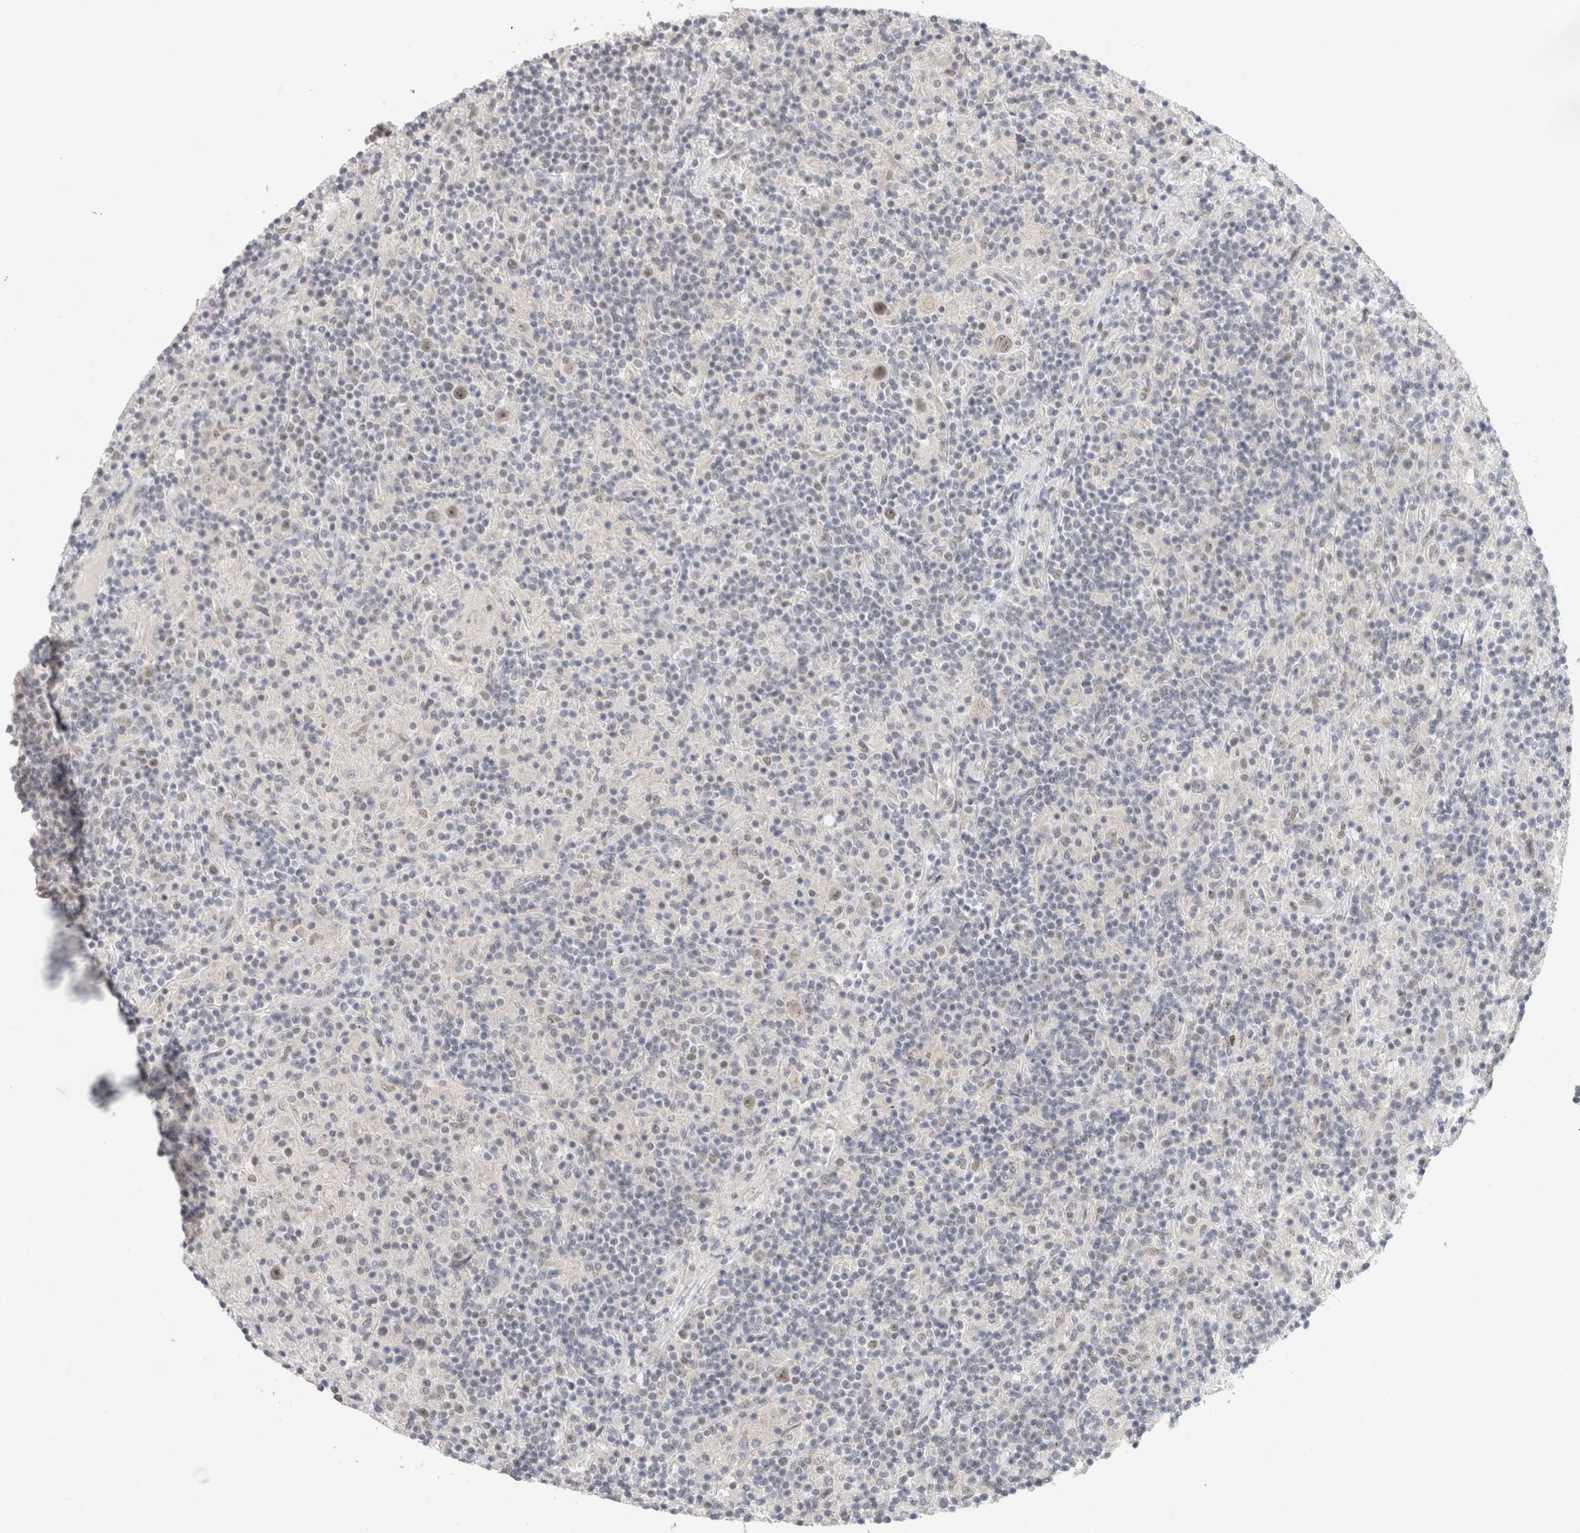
{"staining": {"intensity": "moderate", "quantity": ">75%", "location": "nuclear"}, "tissue": "lymphoma", "cell_type": "Tumor cells", "image_type": "cancer", "snomed": [{"axis": "morphology", "description": "Hodgkin's disease, NOS"}, {"axis": "topography", "description": "Lymph node"}], "caption": "IHC staining of Hodgkin's disease, which demonstrates medium levels of moderate nuclear positivity in about >75% of tumor cells indicating moderate nuclear protein positivity. The staining was performed using DAB (3,3'-diaminobenzidine) (brown) for protein detection and nuclei were counterstained in hematoxylin (blue).", "gene": "RECQL4", "patient": {"sex": "male", "age": 70}}